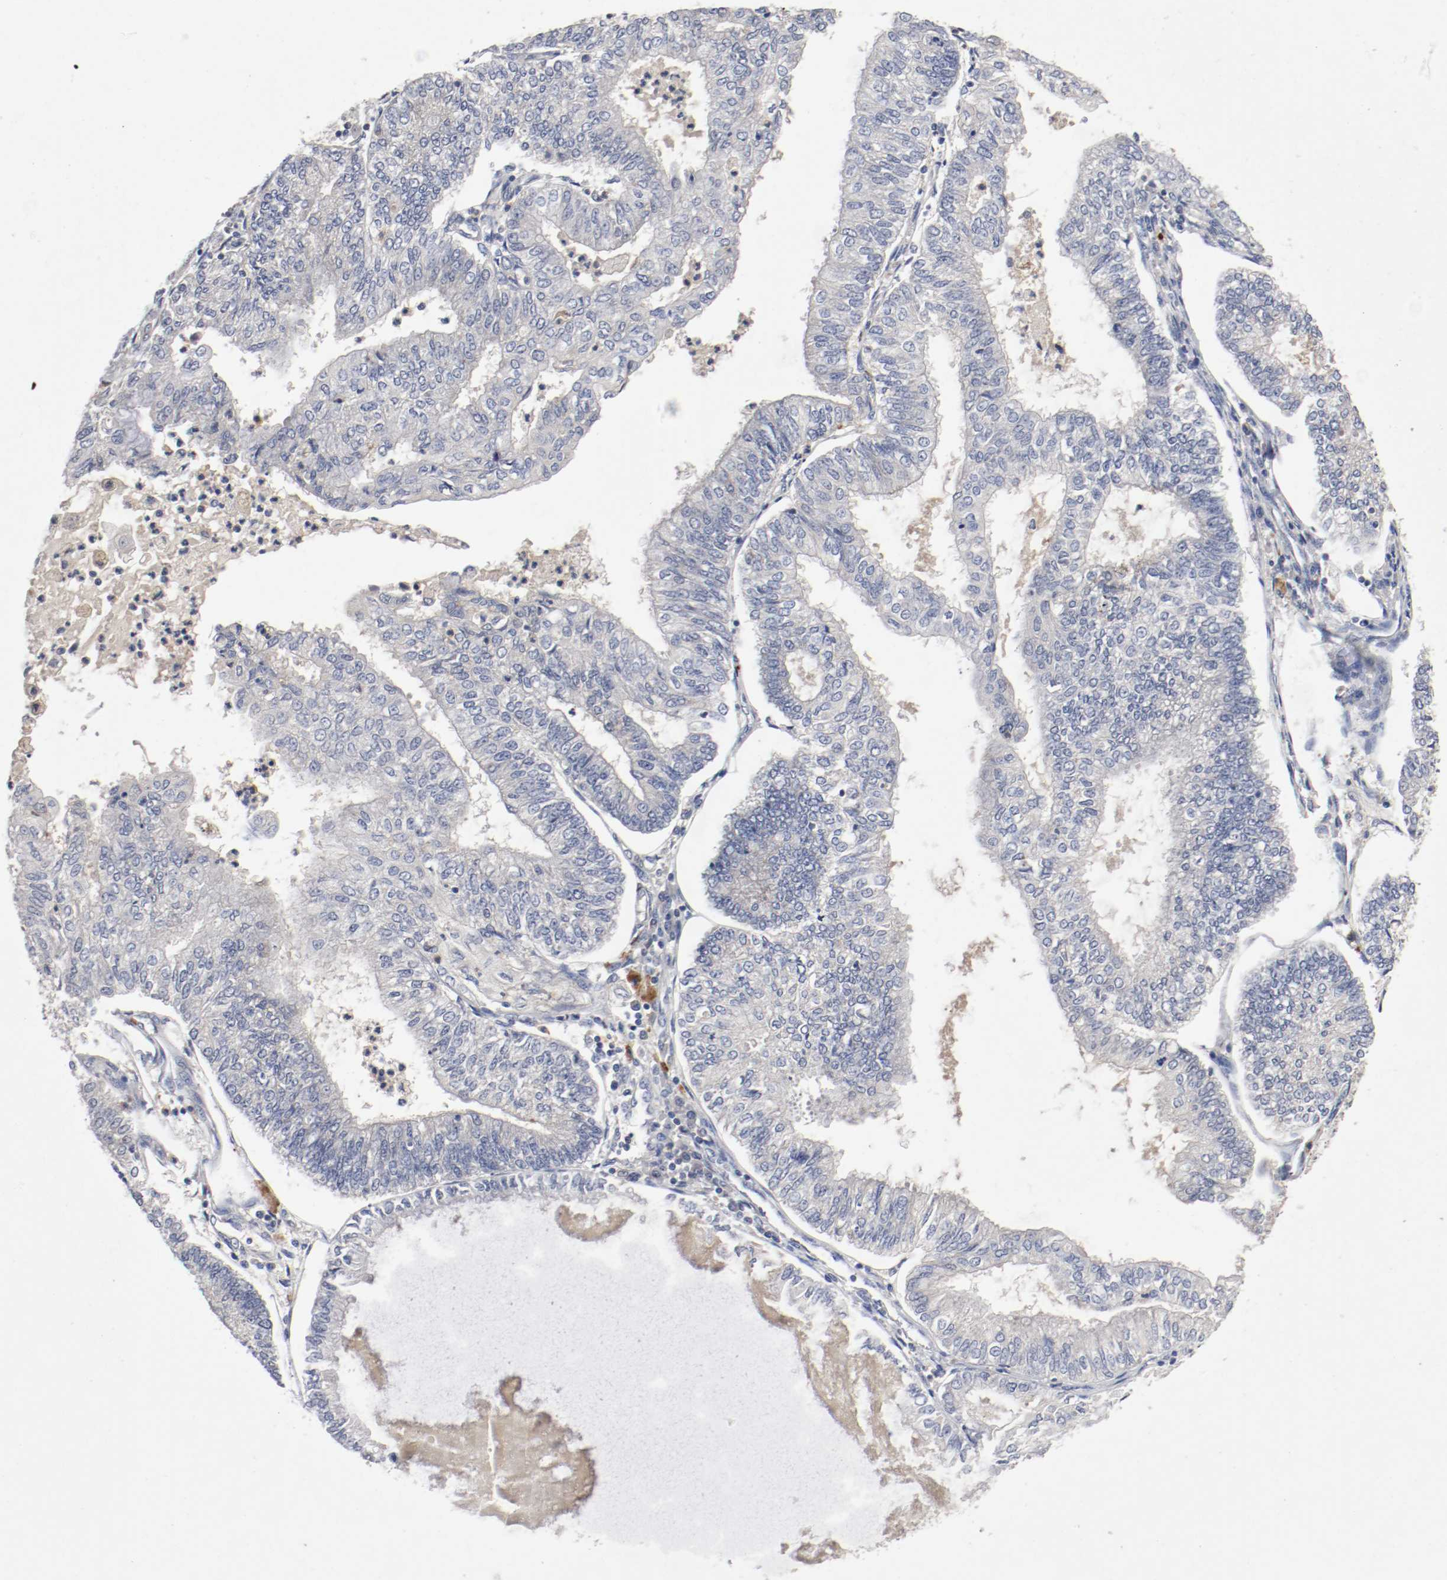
{"staining": {"intensity": "weak", "quantity": "<25%", "location": "cytoplasmic/membranous"}, "tissue": "endometrial cancer", "cell_type": "Tumor cells", "image_type": "cancer", "snomed": [{"axis": "morphology", "description": "Adenocarcinoma, NOS"}, {"axis": "topography", "description": "Endometrium"}], "caption": "IHC of human adenocarcinoma (endometrial) demonstrates no staining in tumor cells.", "gene": "REN", "patient": {"sex": "female", "age": 59}}